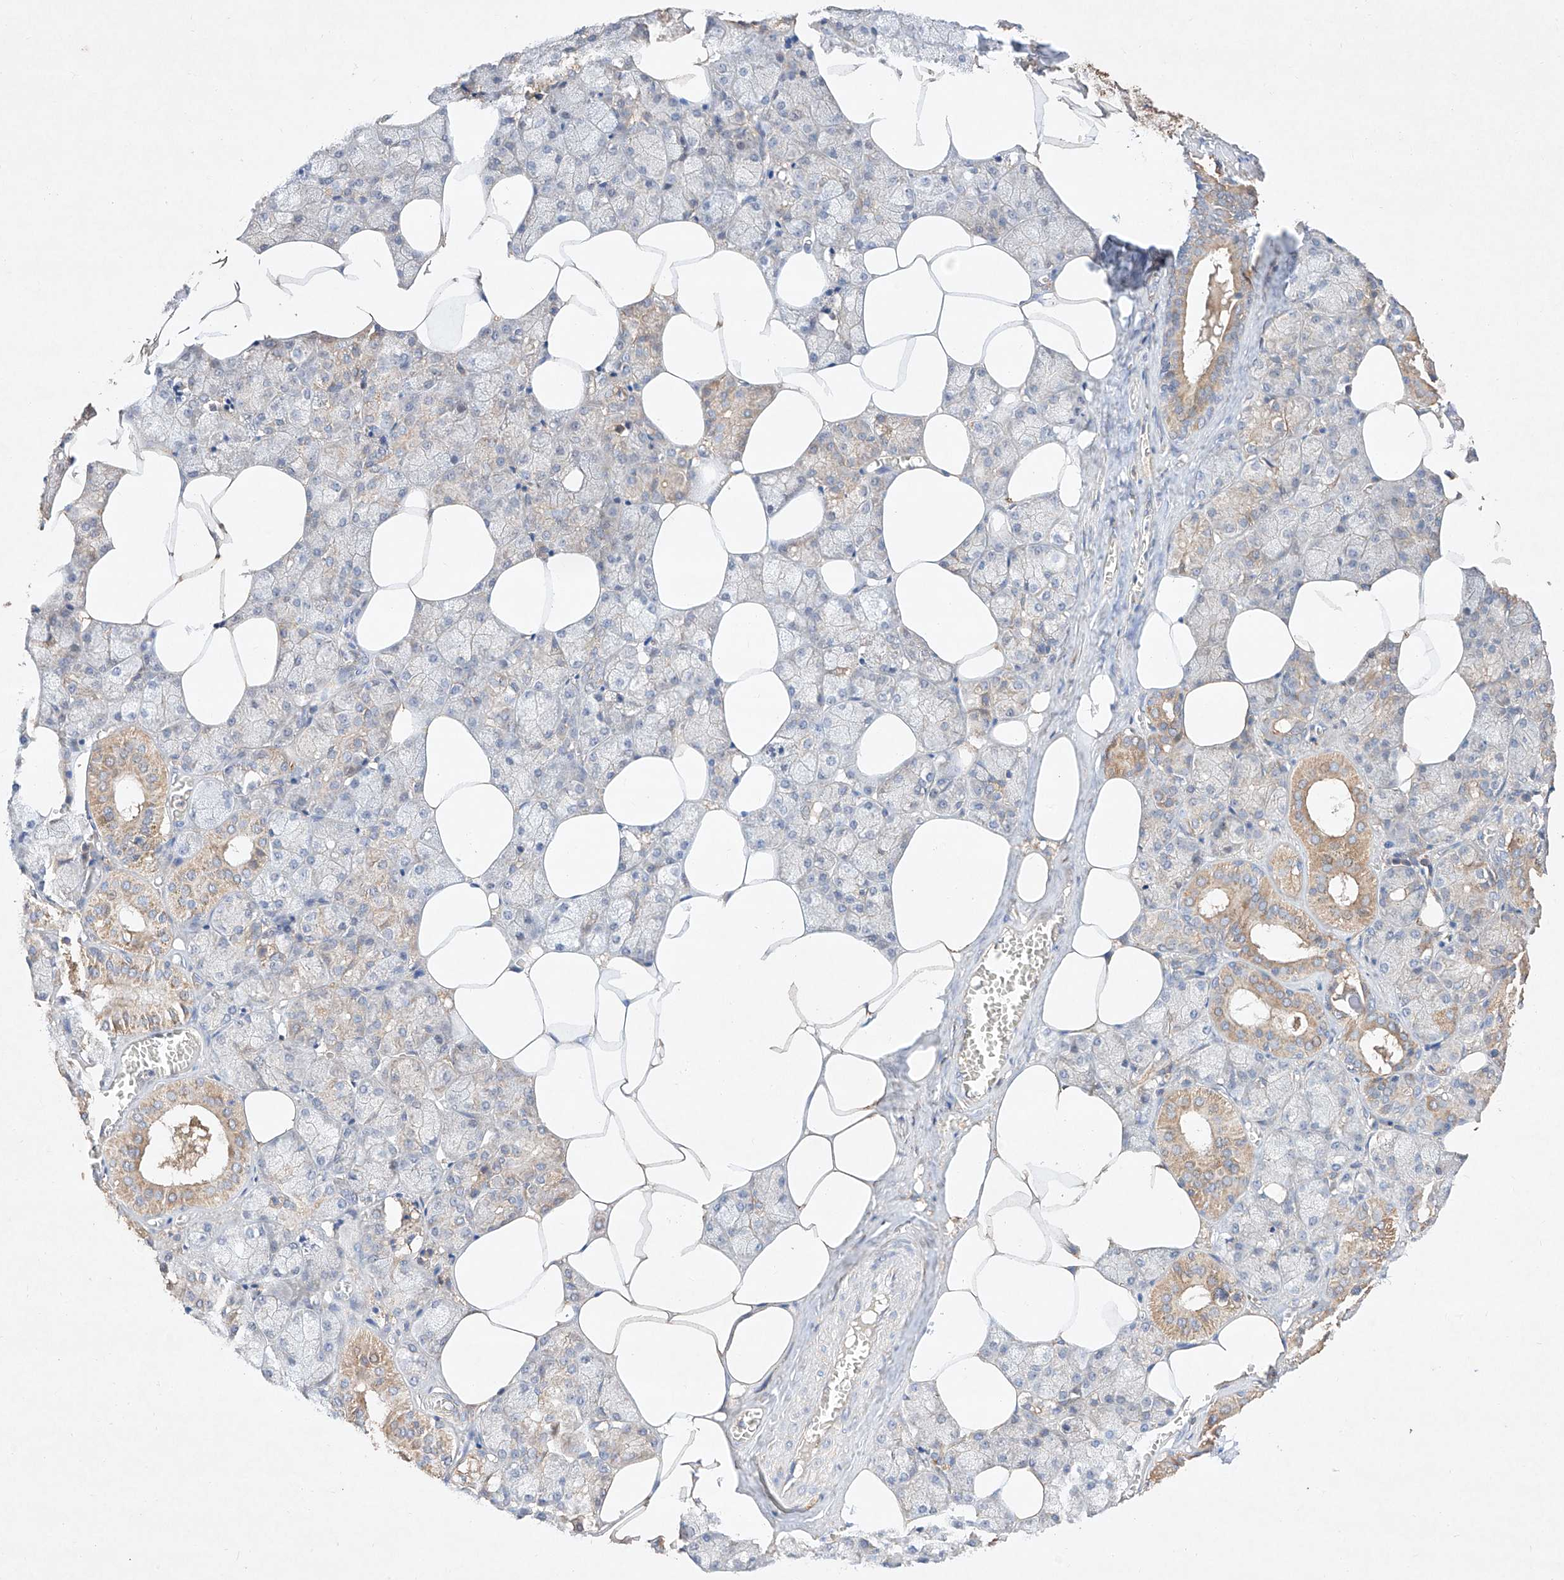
{"staining": {"intensity": "moderate", "quantity": "25%-75%", "location": "cytoplasmic/membranous"}, "tissue": "salivary gland", "cell_type": "Glandular cells", "image_type": "normal", "snomed": [{"axis": "morphology", "description": "Normal tissue, NOS"}, {"axis": "topography", "description": "Salivary gland"}], "caption": "Moderate cytoplasmic/membranous expression for a protein is present in approximately 25%-75% of glandular cells of benign salivary gland using immunohistochemistry (IHC).", "gene": "C6orf62", "patient": {"sex": "male", "age": 62}}